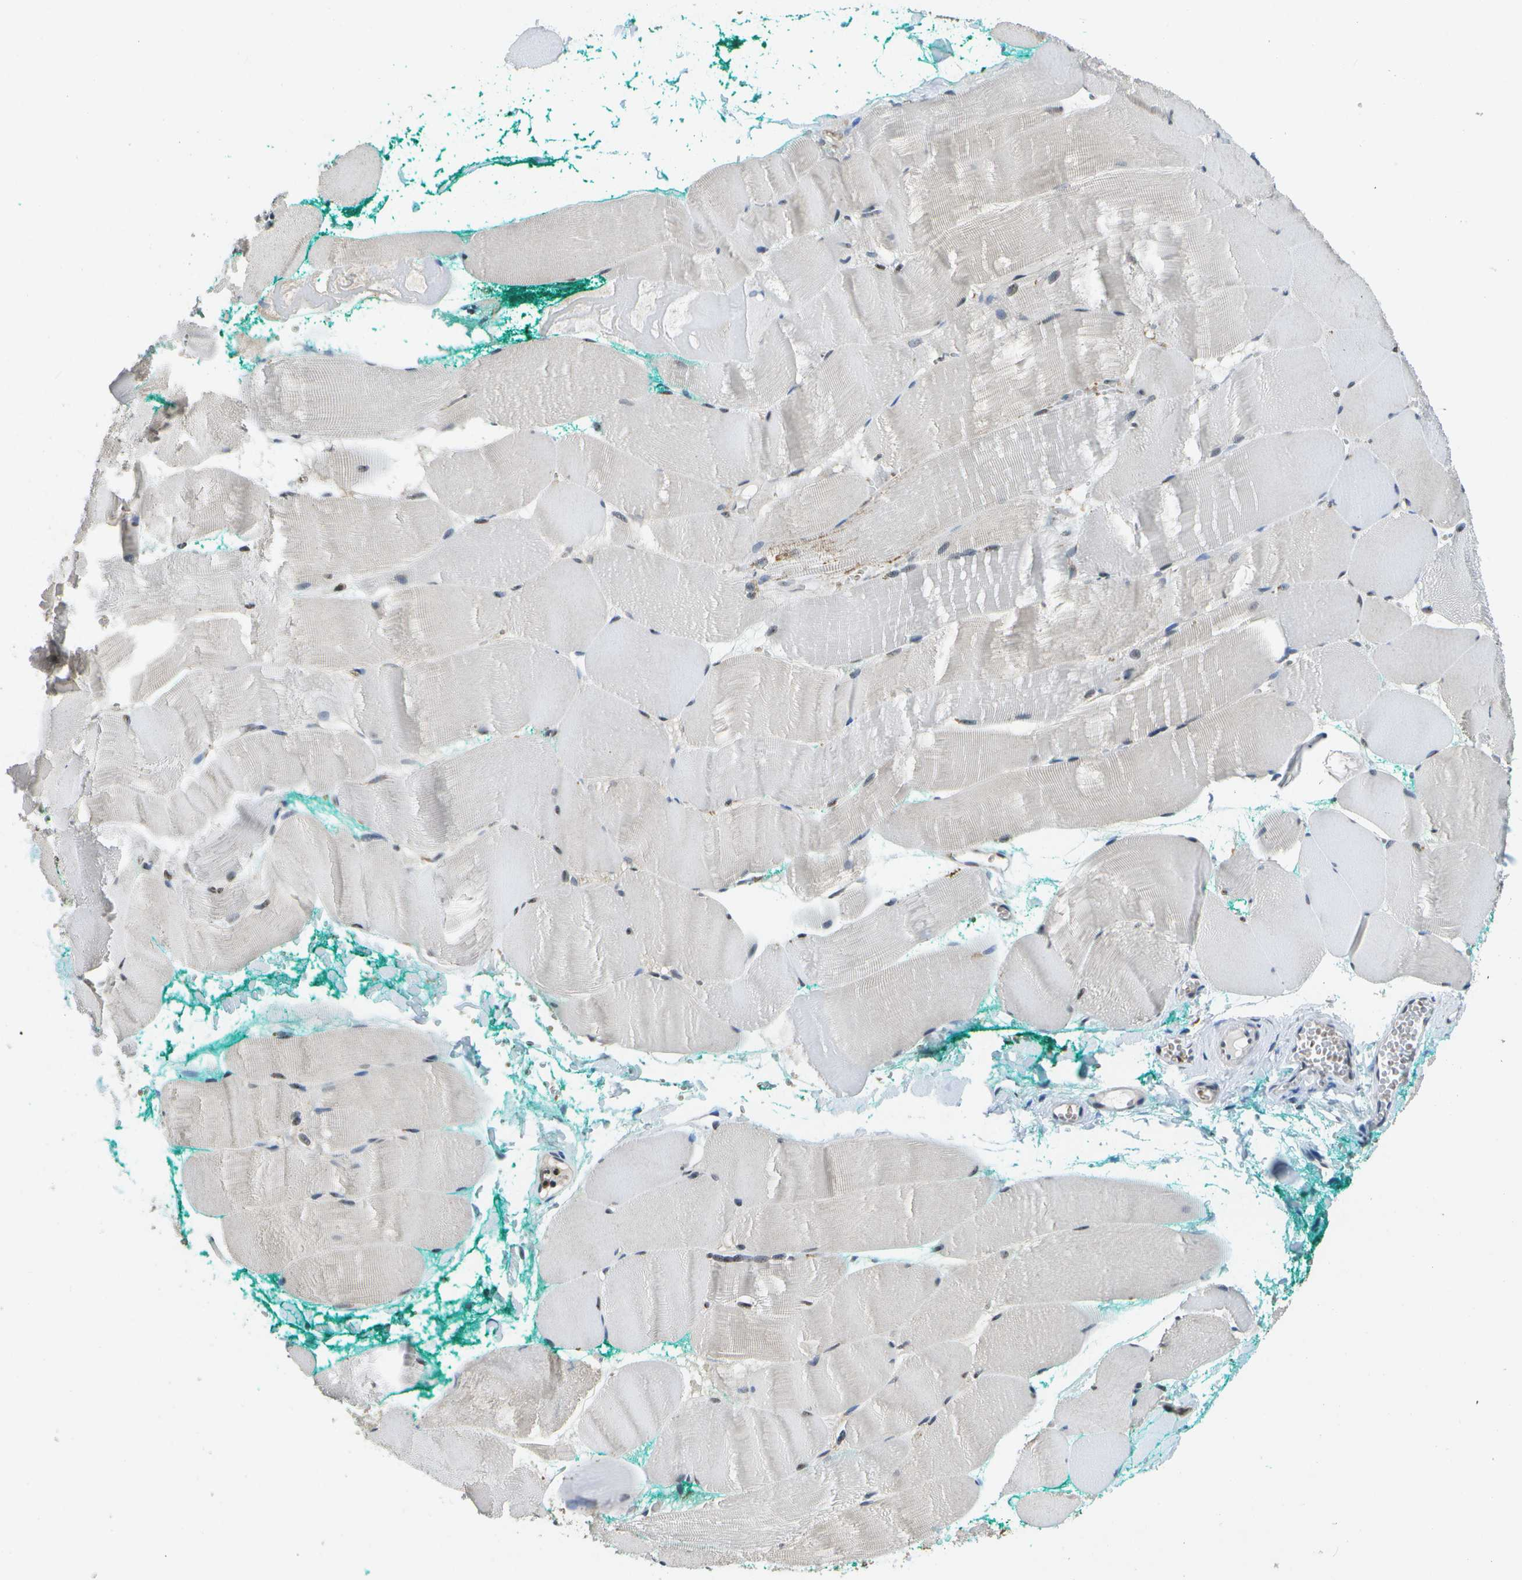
{"staining": {"intensity": "negative", "quantity": "none", "location": "none"}, "tissue": "skeletal muscle", "cell_type": "Myocytes", "image_type": "normal", "snomed": [{"axis": "morphology", "description": "Normal tissue, NOS"}, {"axis": "morphology", "description": "Squamous cell carcinoma, NOS"}, {"axis": "topography", "description": "Skeletal muscle"}], "caption": "IHC histopathology image of benign human skeletal muscle stained for a protein (brown), which shows no staining in myocytes.", "gene": "DSE", "patient": {"sex": "male", "age": 51}}